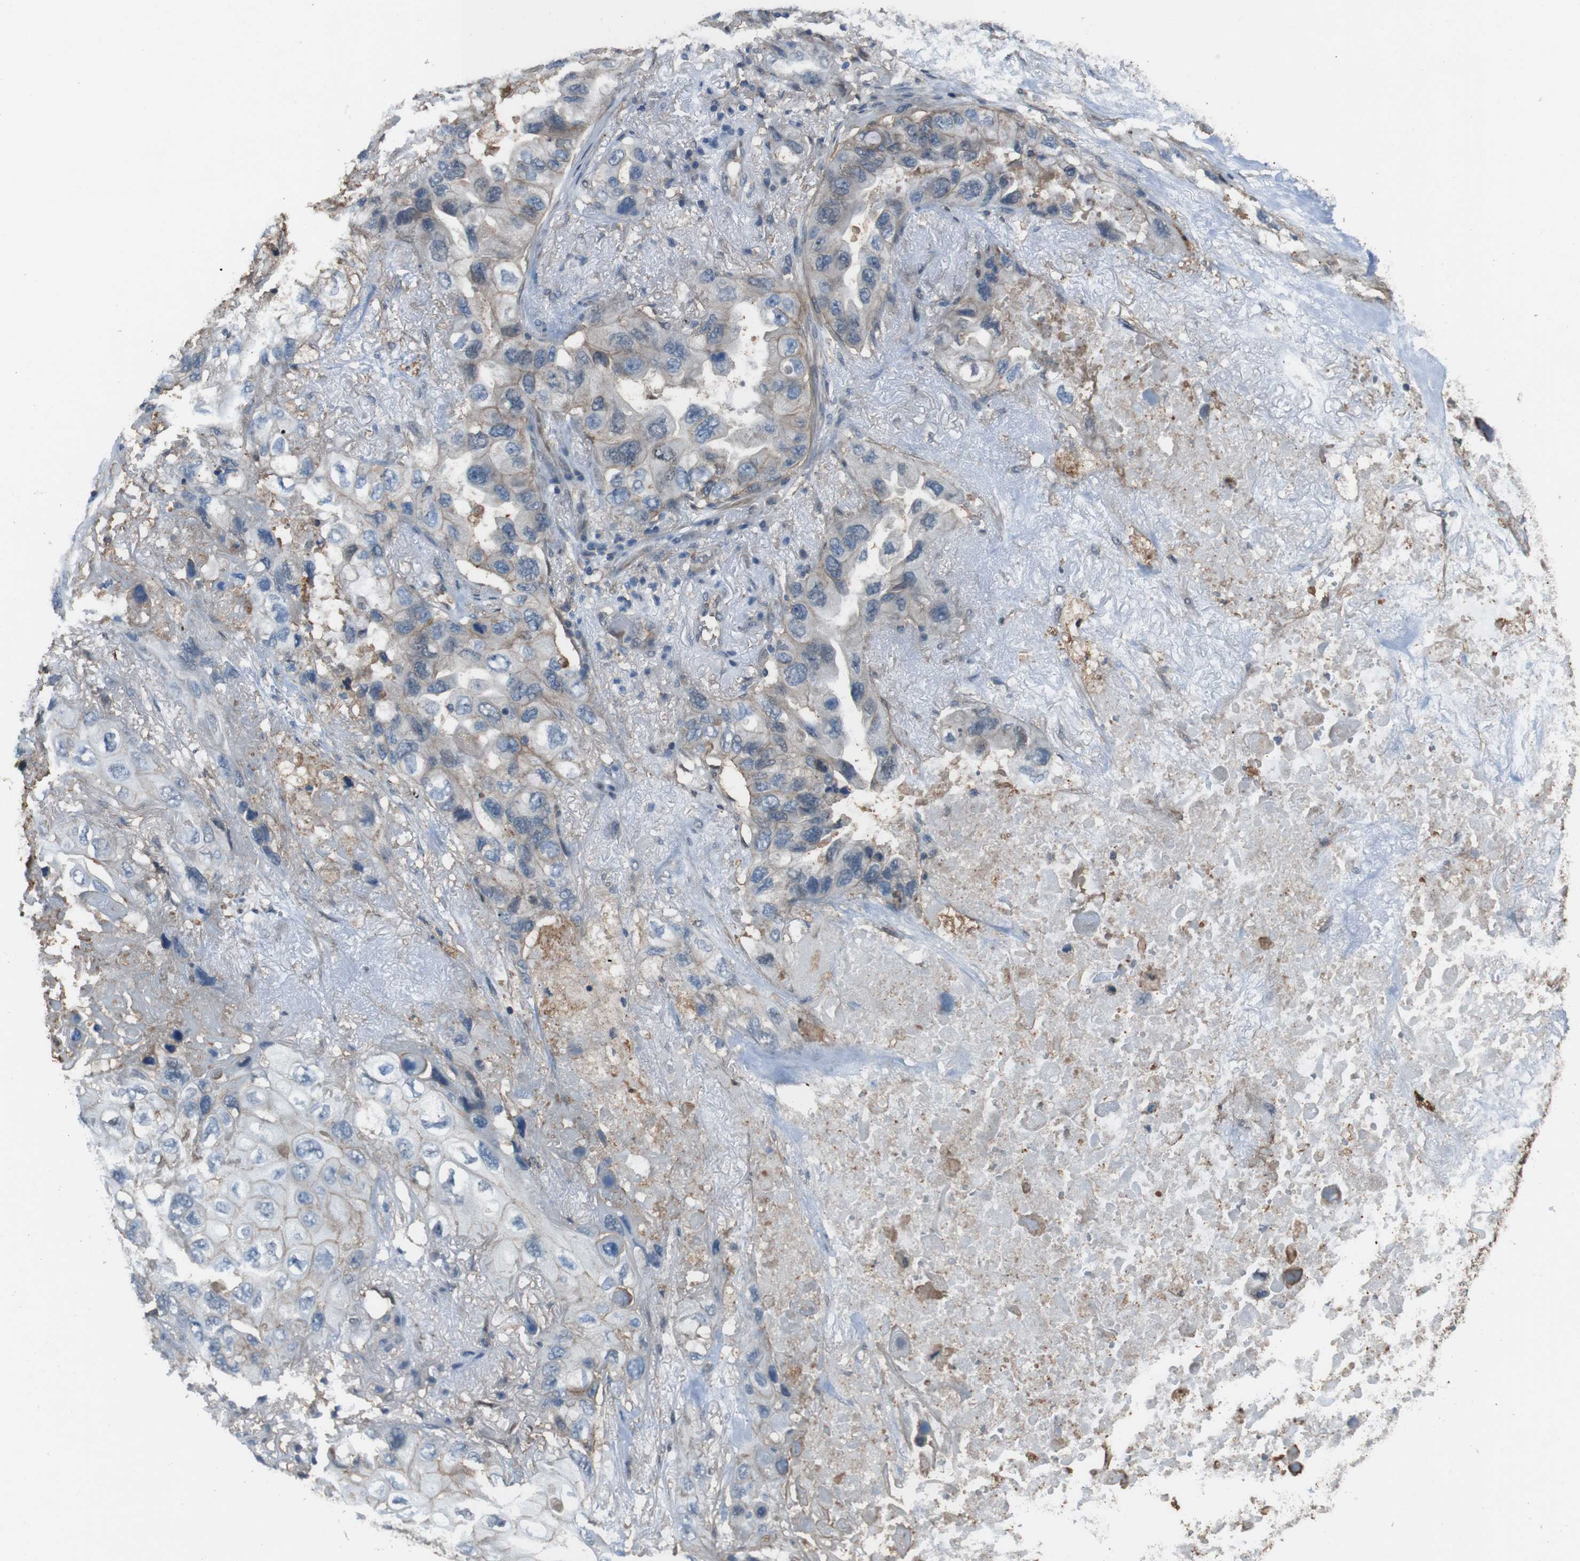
{"staining": {"intensity": "weak", "quantity": "25%-75%", "location": "cytoplasmic/membranous"}, "tissue": "lung cancer", "cell_type": "Tumor cells", "image_type": "cancer", "snomed": [{"axis": "morphology", "description": "Squamous cell carcinoma, NOS"}, {"axis": "topography", "description": "Lung"}], "caption": "Immunohistochemical staining of human lung squamous cell carcinoma shows low levels of weak cytoplasmic/membranous positivity in about 25%-75% of tumor cells.", "gene": "ATP2B1", "patient": {"sex": "female", "age": 73}}